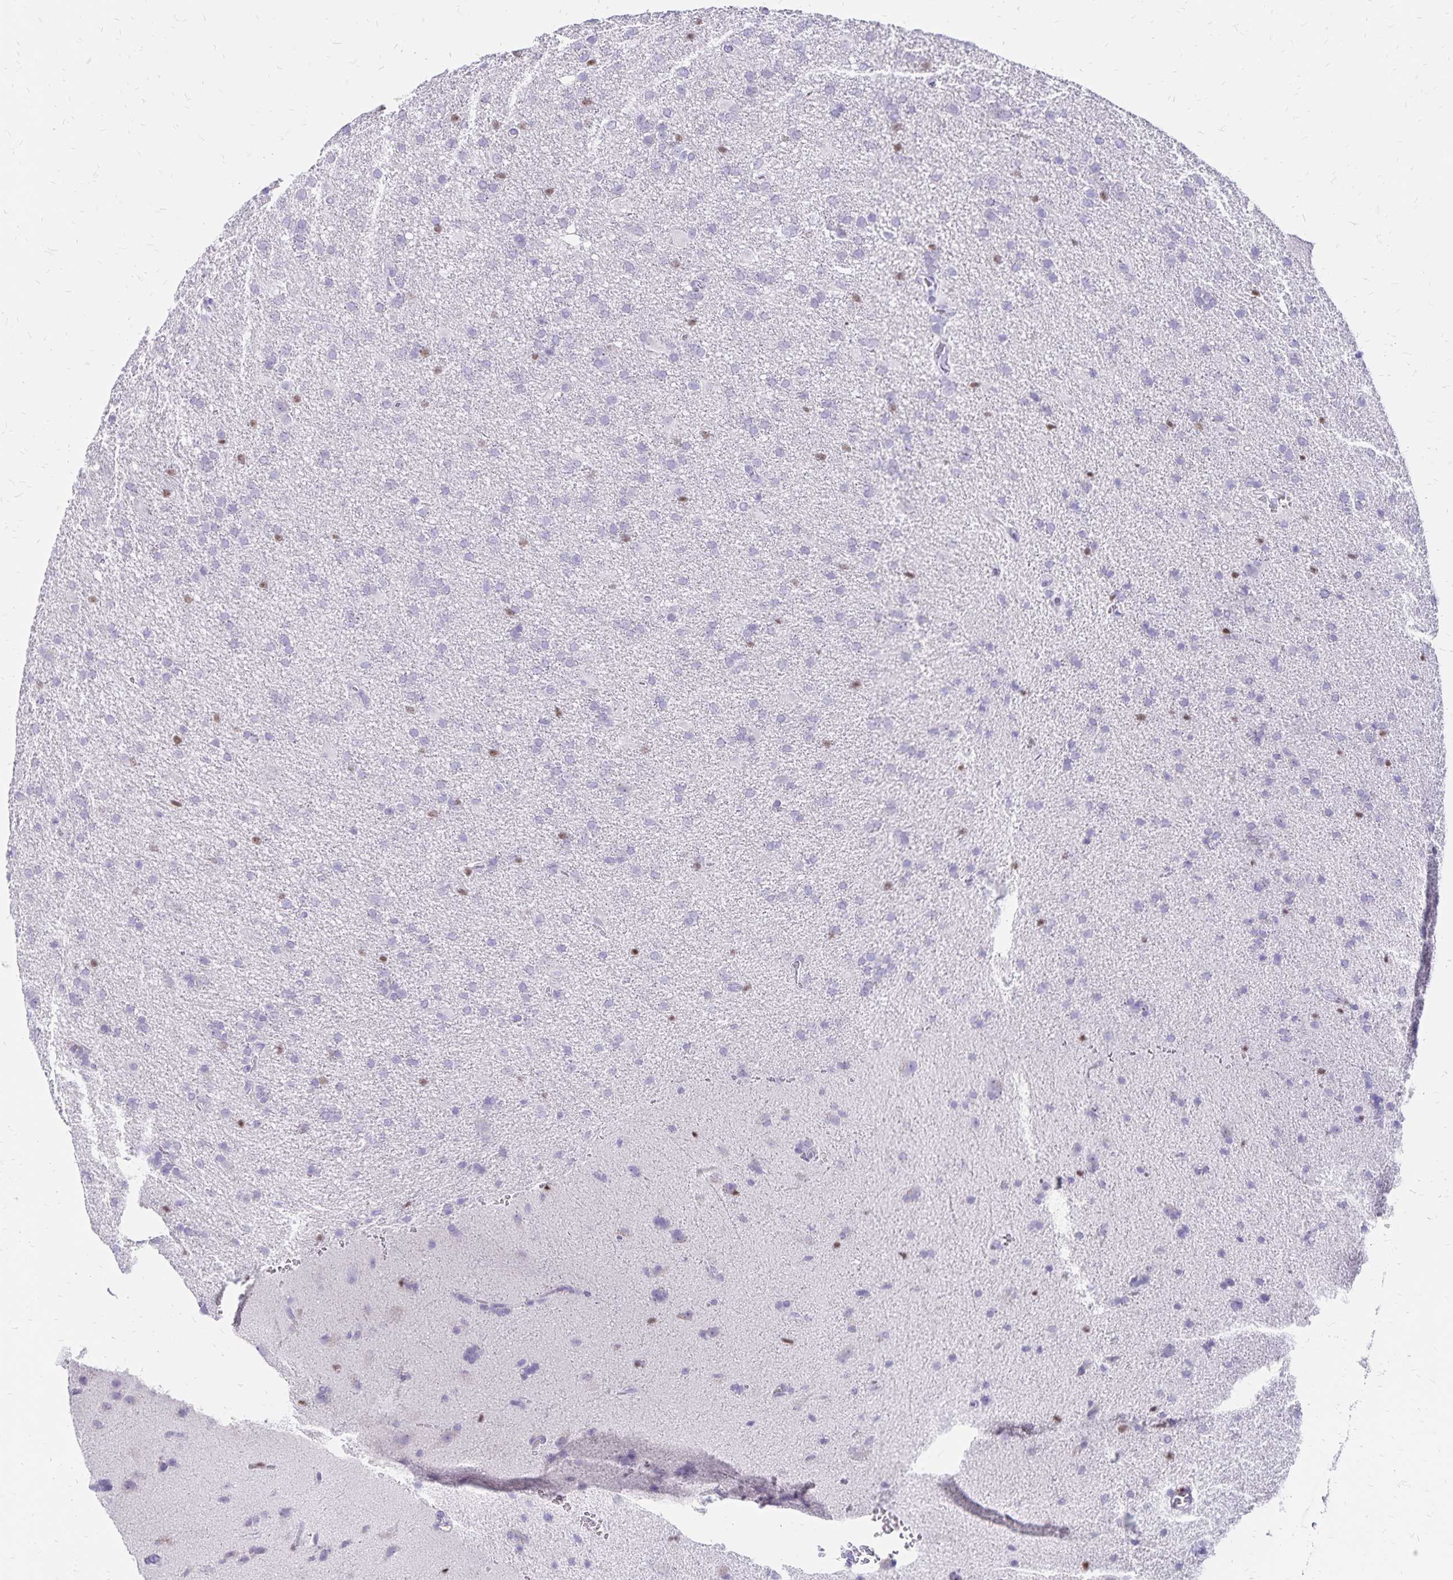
{"staining": {"intensity": "negative", "quantity": "none", "location": "none"}, "tissue": "glioma", "cell_type": "Tumor cells", "image_type": "cancer", "snomed": [{"axis": "morphology", "description": "Glioma, malignant, Low grade"}, {"axis": "topography", "description": "Brain"}], "caption": "DAB immunohistochemical staining of human glioma displays no significant positivity in tumor cells.", "gene": "IKZF1", "patient": {"sex": "male", "age": 66}}